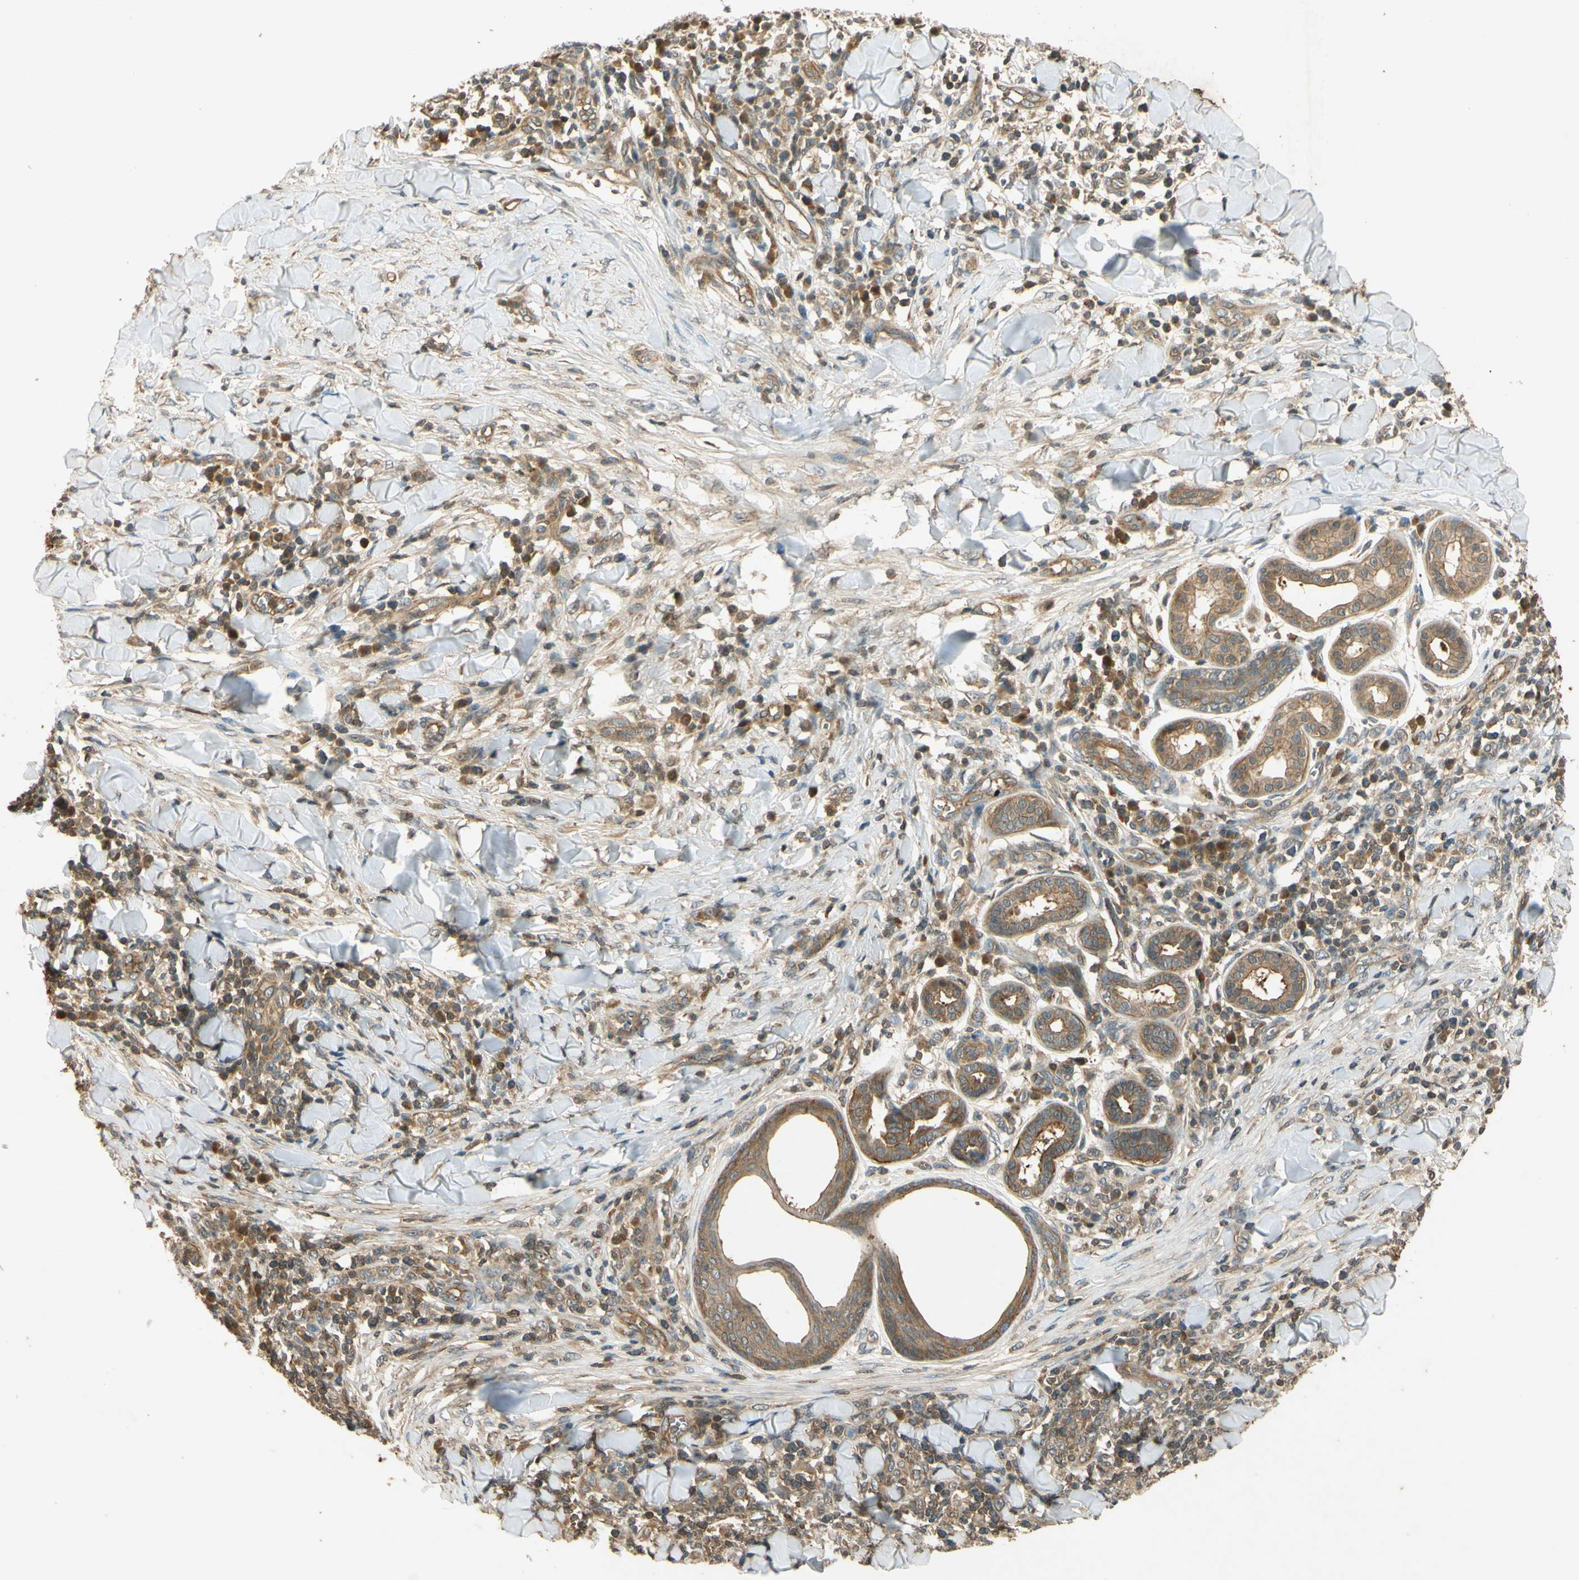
{"staining": {"intensity": "moderate", "quantity": ">75%", "location": "cytoplasmic/membranous"}, "tissue": "skin cancer", "cell_type": "Tumor cells", "image_type": "cancer", "snomed": [{"axis": "morphology", "description": "Squamous cell carcinoma, NOS"}, {"axis": "topography", "description": "Skin"}], "caption": "This is an image of immunohistochemistry (IHC) staining of squamous cell carcinoma (skin), which shows moderate staining in the cytoplasmic/membranous of tumor cells.", "gene": "EPHA8", "patient": {"sex": "male", "age": 24}}